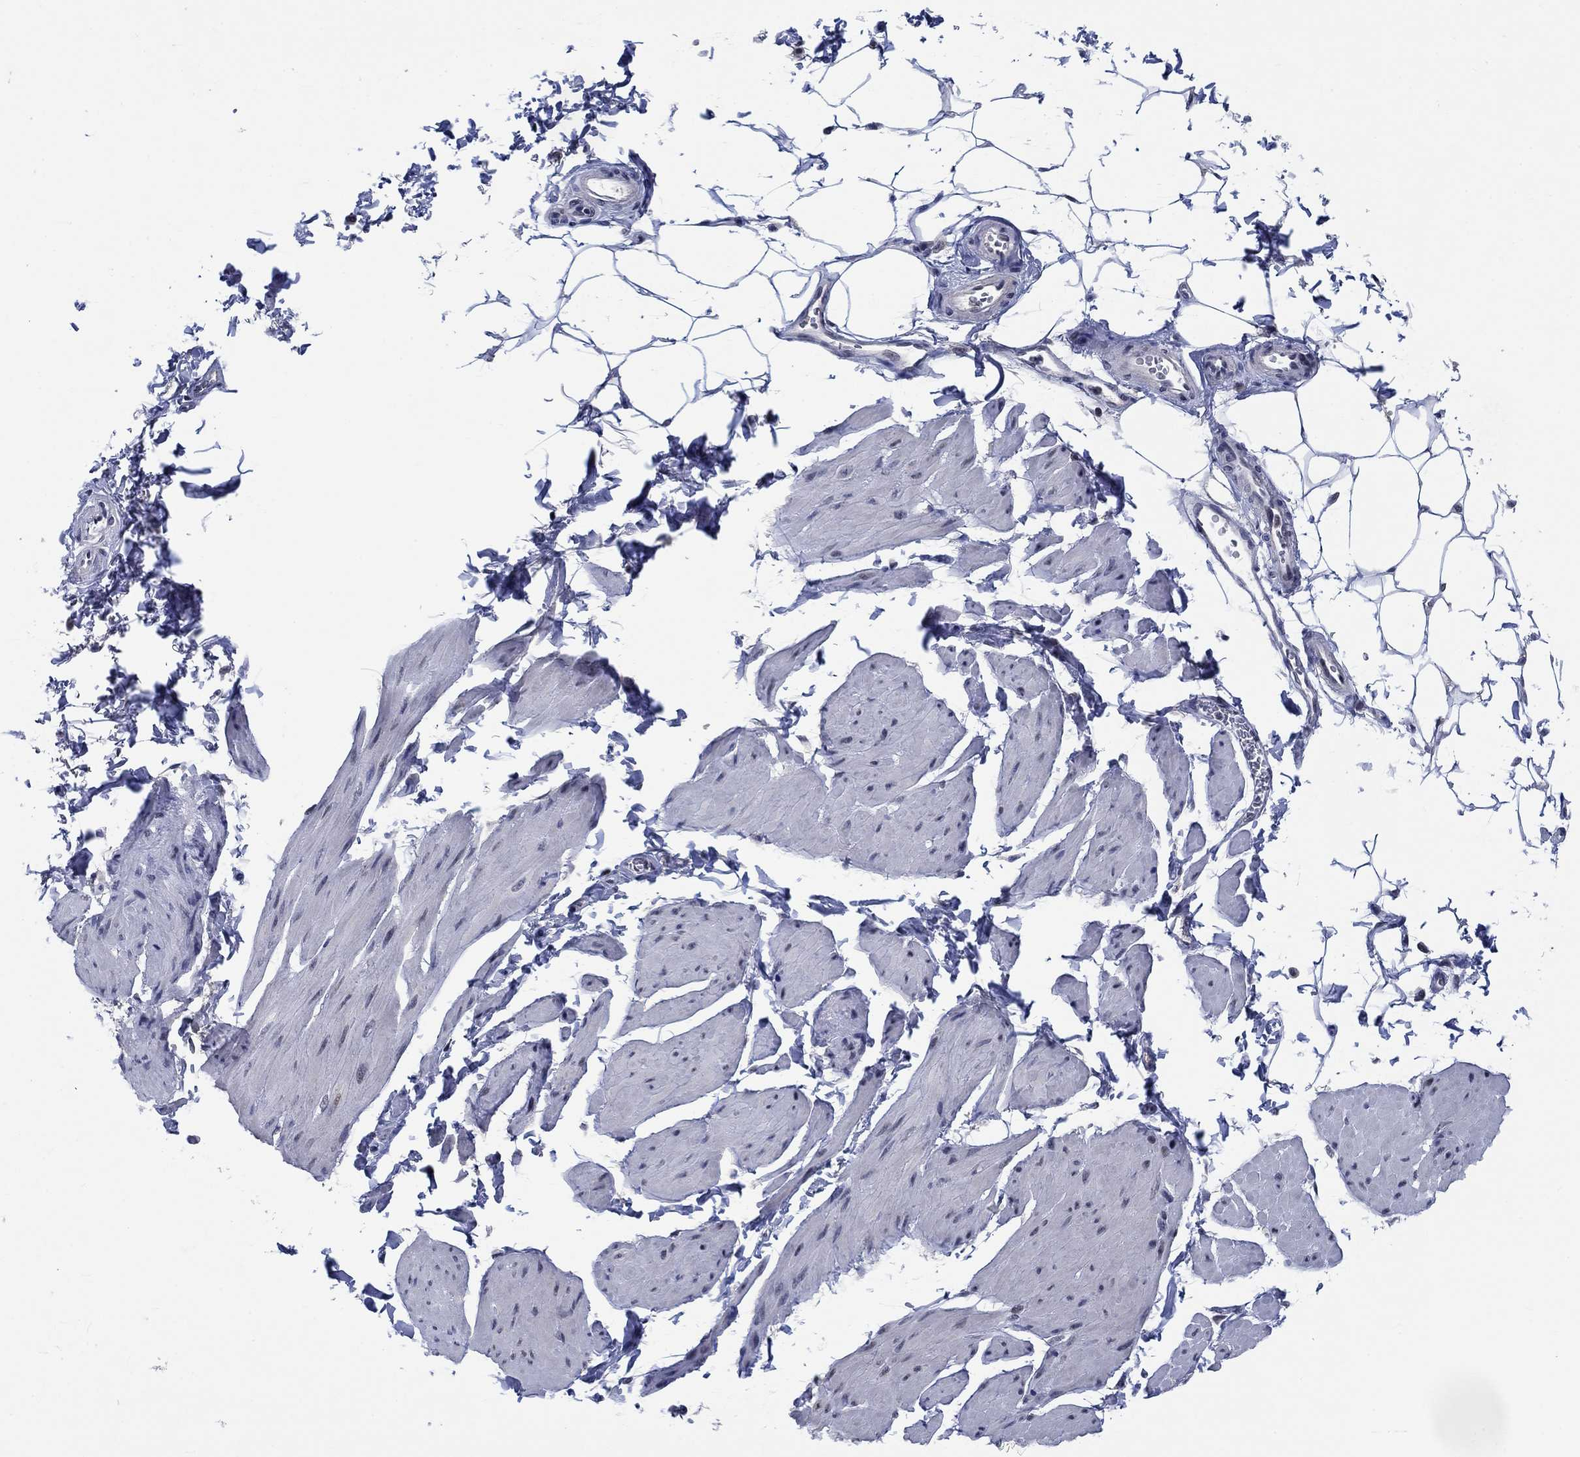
{"staining": {"intensity": "negative", "quantity": "none", "location": "none"}, "tissue": "smooth muscle", "cell_type": "Smooth muscle cells", "image_type": "normal", "snomed": [{"axis": "morphology", "description": "Normal tissue, NOS"}, {"axis": "topography", "description": "Adipose tissue"}, {"axis": "topography", "description": "Smooth muscle"}, {"axis": "topography", "description": "Peripheral nerve tissue"}], "caption": "Smooth muscle cells show no significant protein expression in benign smooth muscle. (Brightfield microscopy of DAB IHC at high magnification).", "gene": "HTN1", "patient": {"sex": "male", "age": 83}}